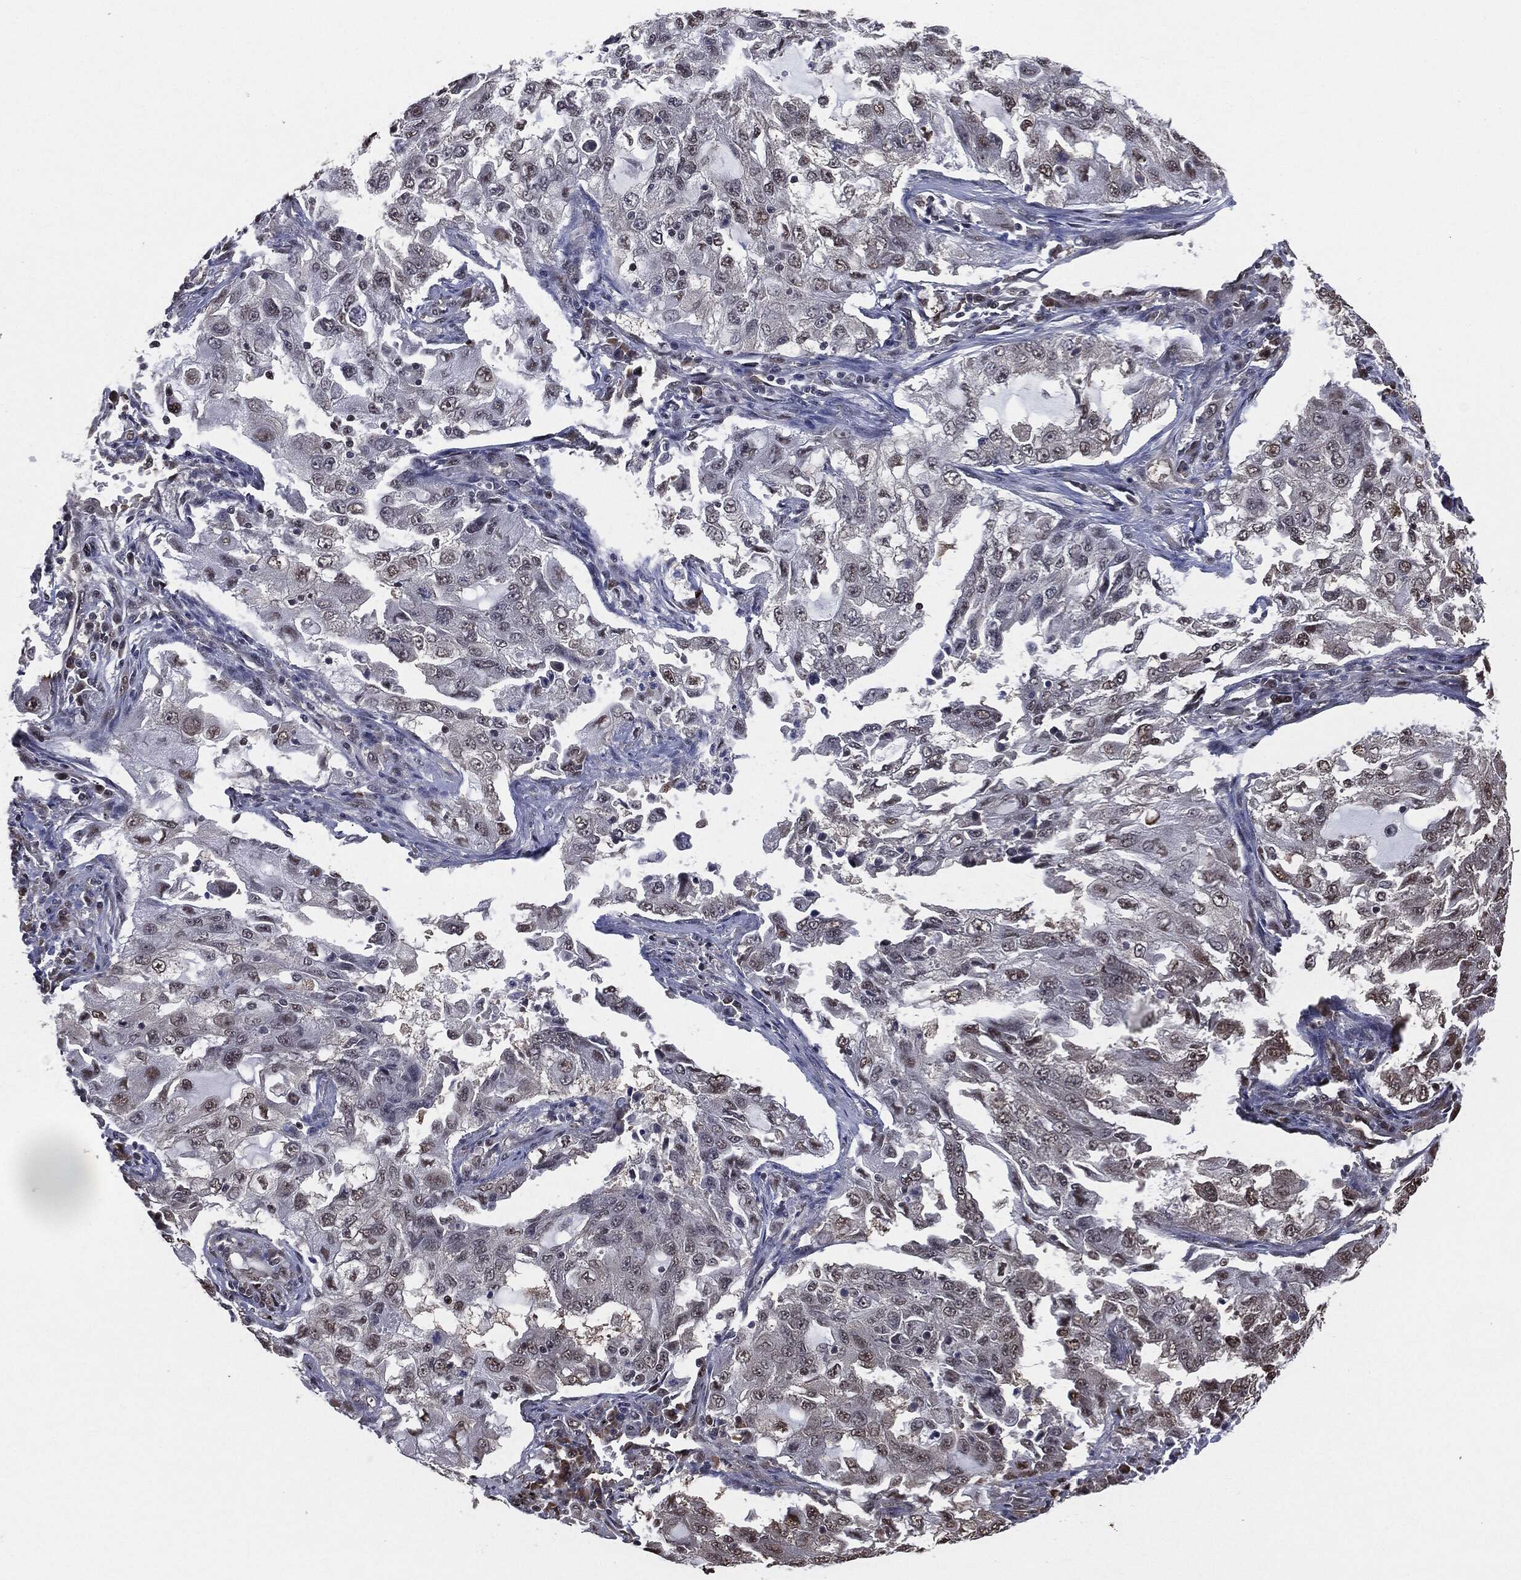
{"staining": {"intensity": "moderate", "quantity": "<25%", "location": "nuclear"}, "tissue": "lung cancer", "cell_type": "Tumor cells", "image_type": "cancer", "snomed": [{"axis": "morphology", "description": "Adenocarcinoma, NOS"}, {"axis": "topography", "description": "Lung"}], "caption": "This micrograph reveals lung cancer (adenocarcinoma) stained with IHC to label a protein in brown. The nuclear of tumor cells show moderate positivity for the protein. Nuclei are counter-stained blue.", "gene": "SHLD2", "patient": {"sex": "female", "age": 61}}